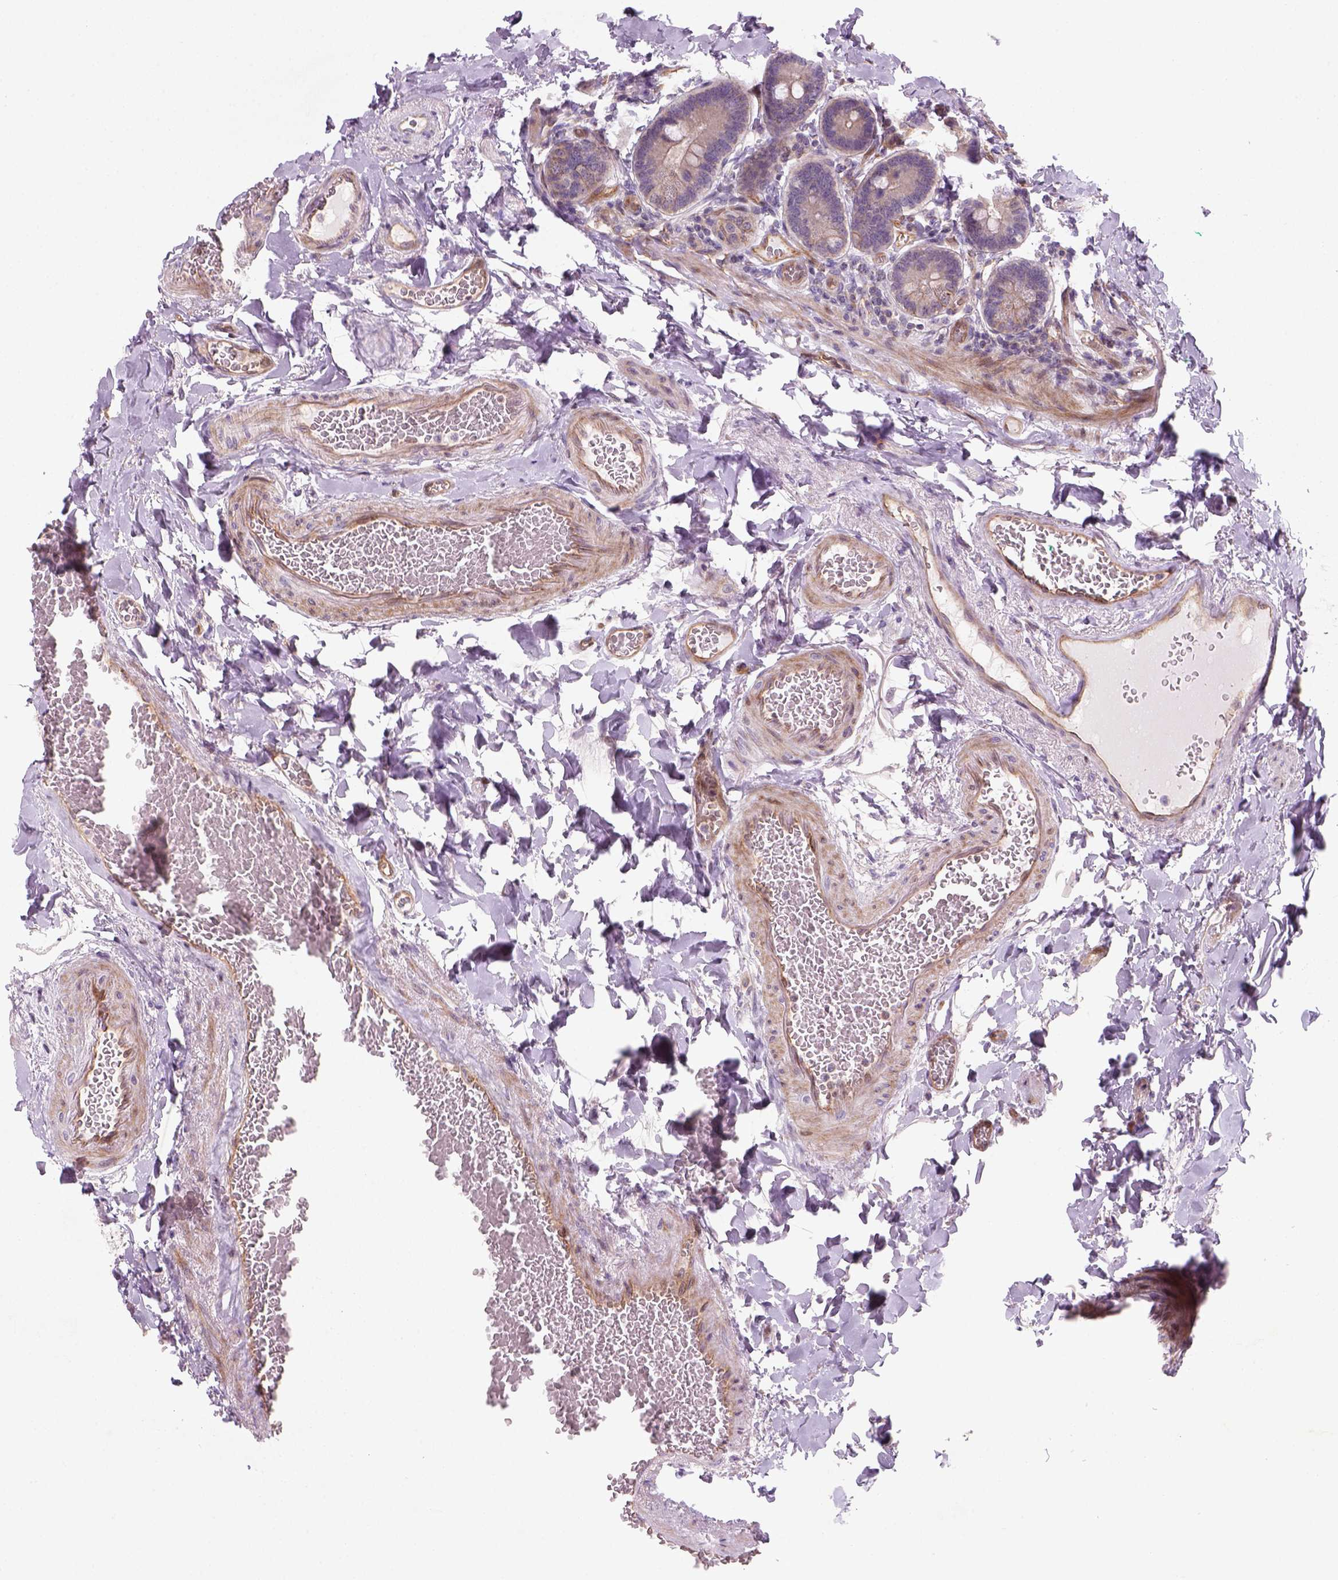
{"staining": {"intensity": "moderate", "quantity": ">75%", "location": "cytoplasmic/membranous"}, "tissue": "duodenum", "cell_type": "Glandular cells", "image_type": "normal", "snomed": [{"axis": "morphology", "description": "Normal tissue, NOS"}, {"axis": "topography", "description": "Duodenum"}], "caption": "Duodenum was stained to show a protein in brown. There is medium levels of moderate cytoplasmic/membranous expression in approximately >75% of glandular cells. (IHC, brightfield microscopy, high magnification).", "gene": "VSTM5", "patient": {"sex": "female", "age": 62}}